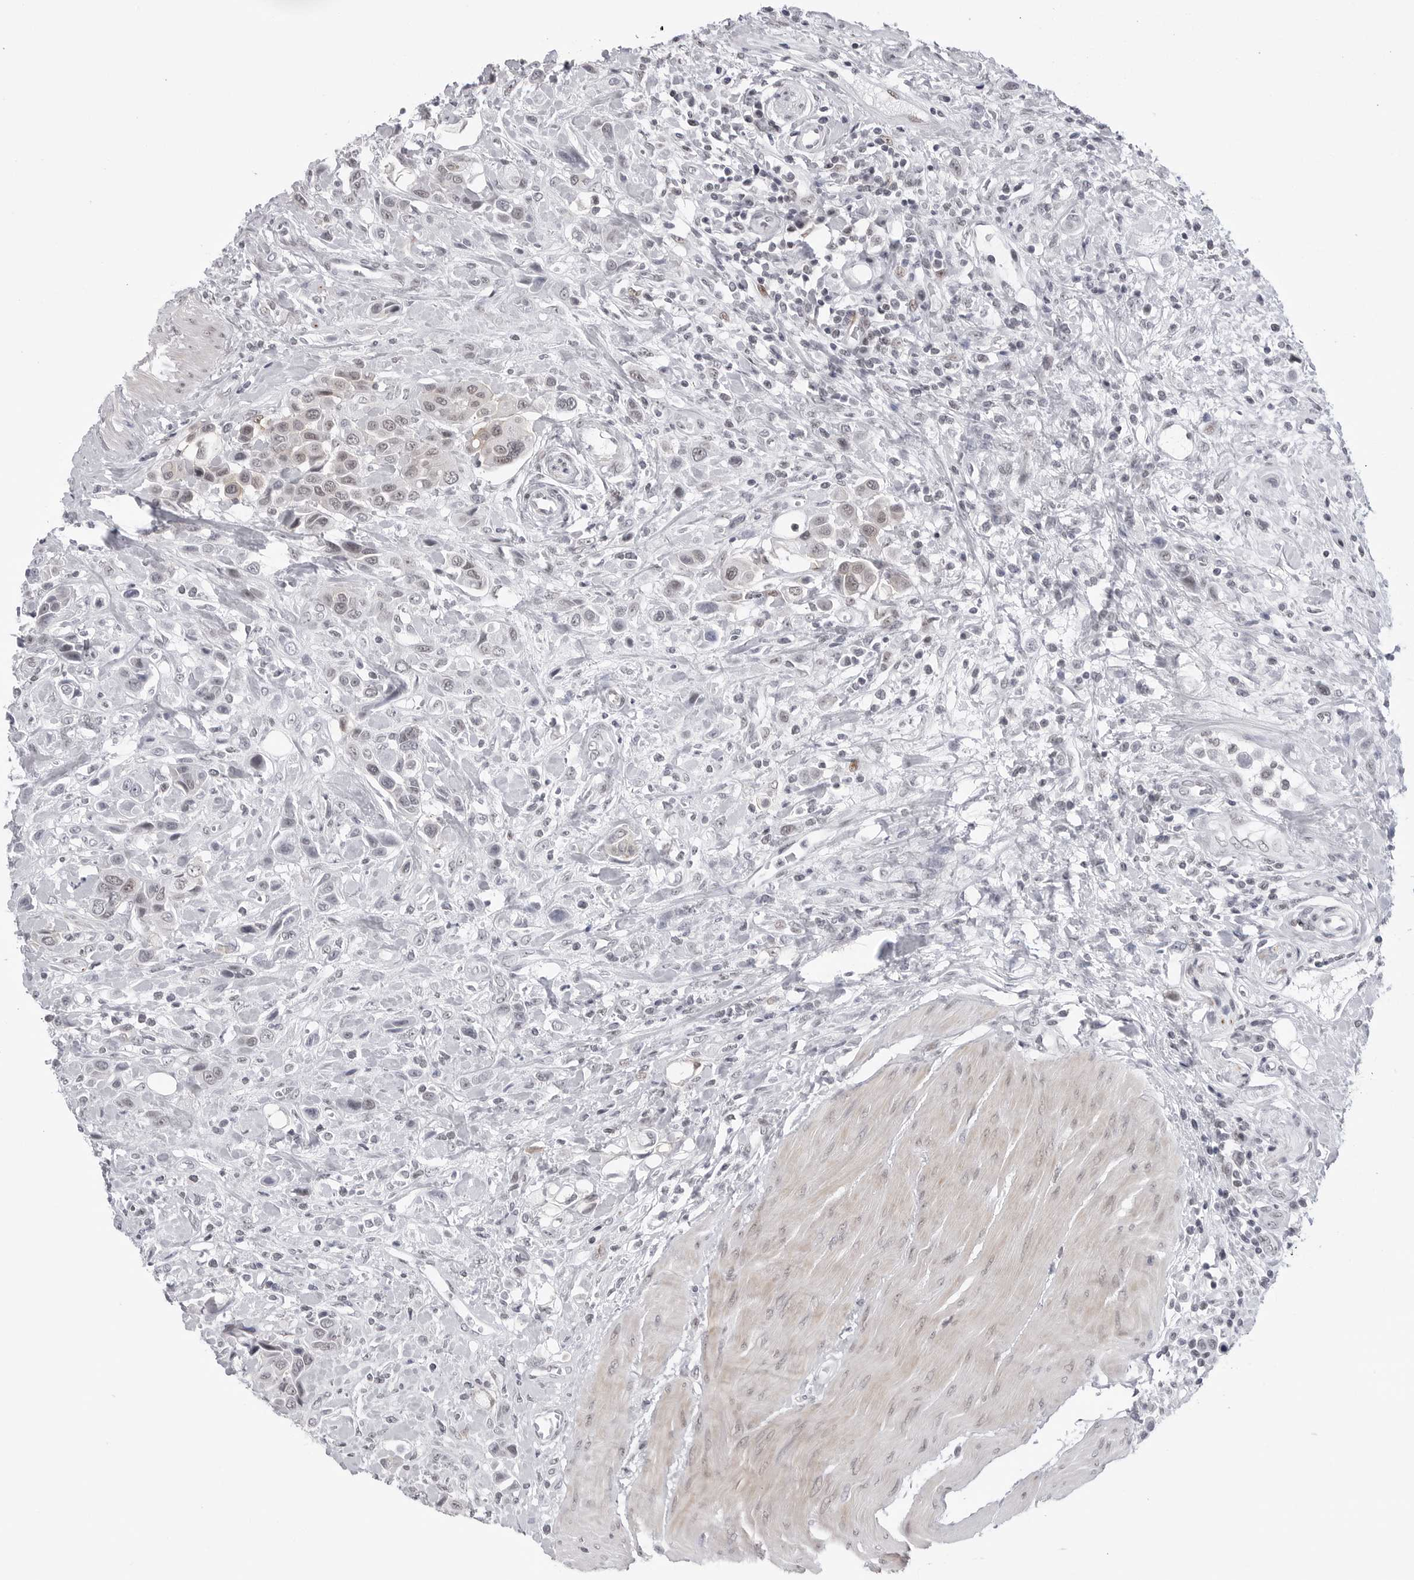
{"staining": {"intensity": "weak", "quantity": "<25%", "location": "nuclear"}, "tissue": "urothelial cancer", "cell_type": "Tumor cells", "image_type": "cancer", "snomed": [{"axis": "morphology", "description": "Urothelial carcinoma, High grade"}, {"axis": "topography", "description": "Urinary bladder"}], "caption": "Immunohistochemistry (IHC) image of human urothelial cancer stained for a protein (brown), which reveals no expression in tumor cells.", "gene": "TRIM66", "patient": {"sex": "male", "age": 50}}